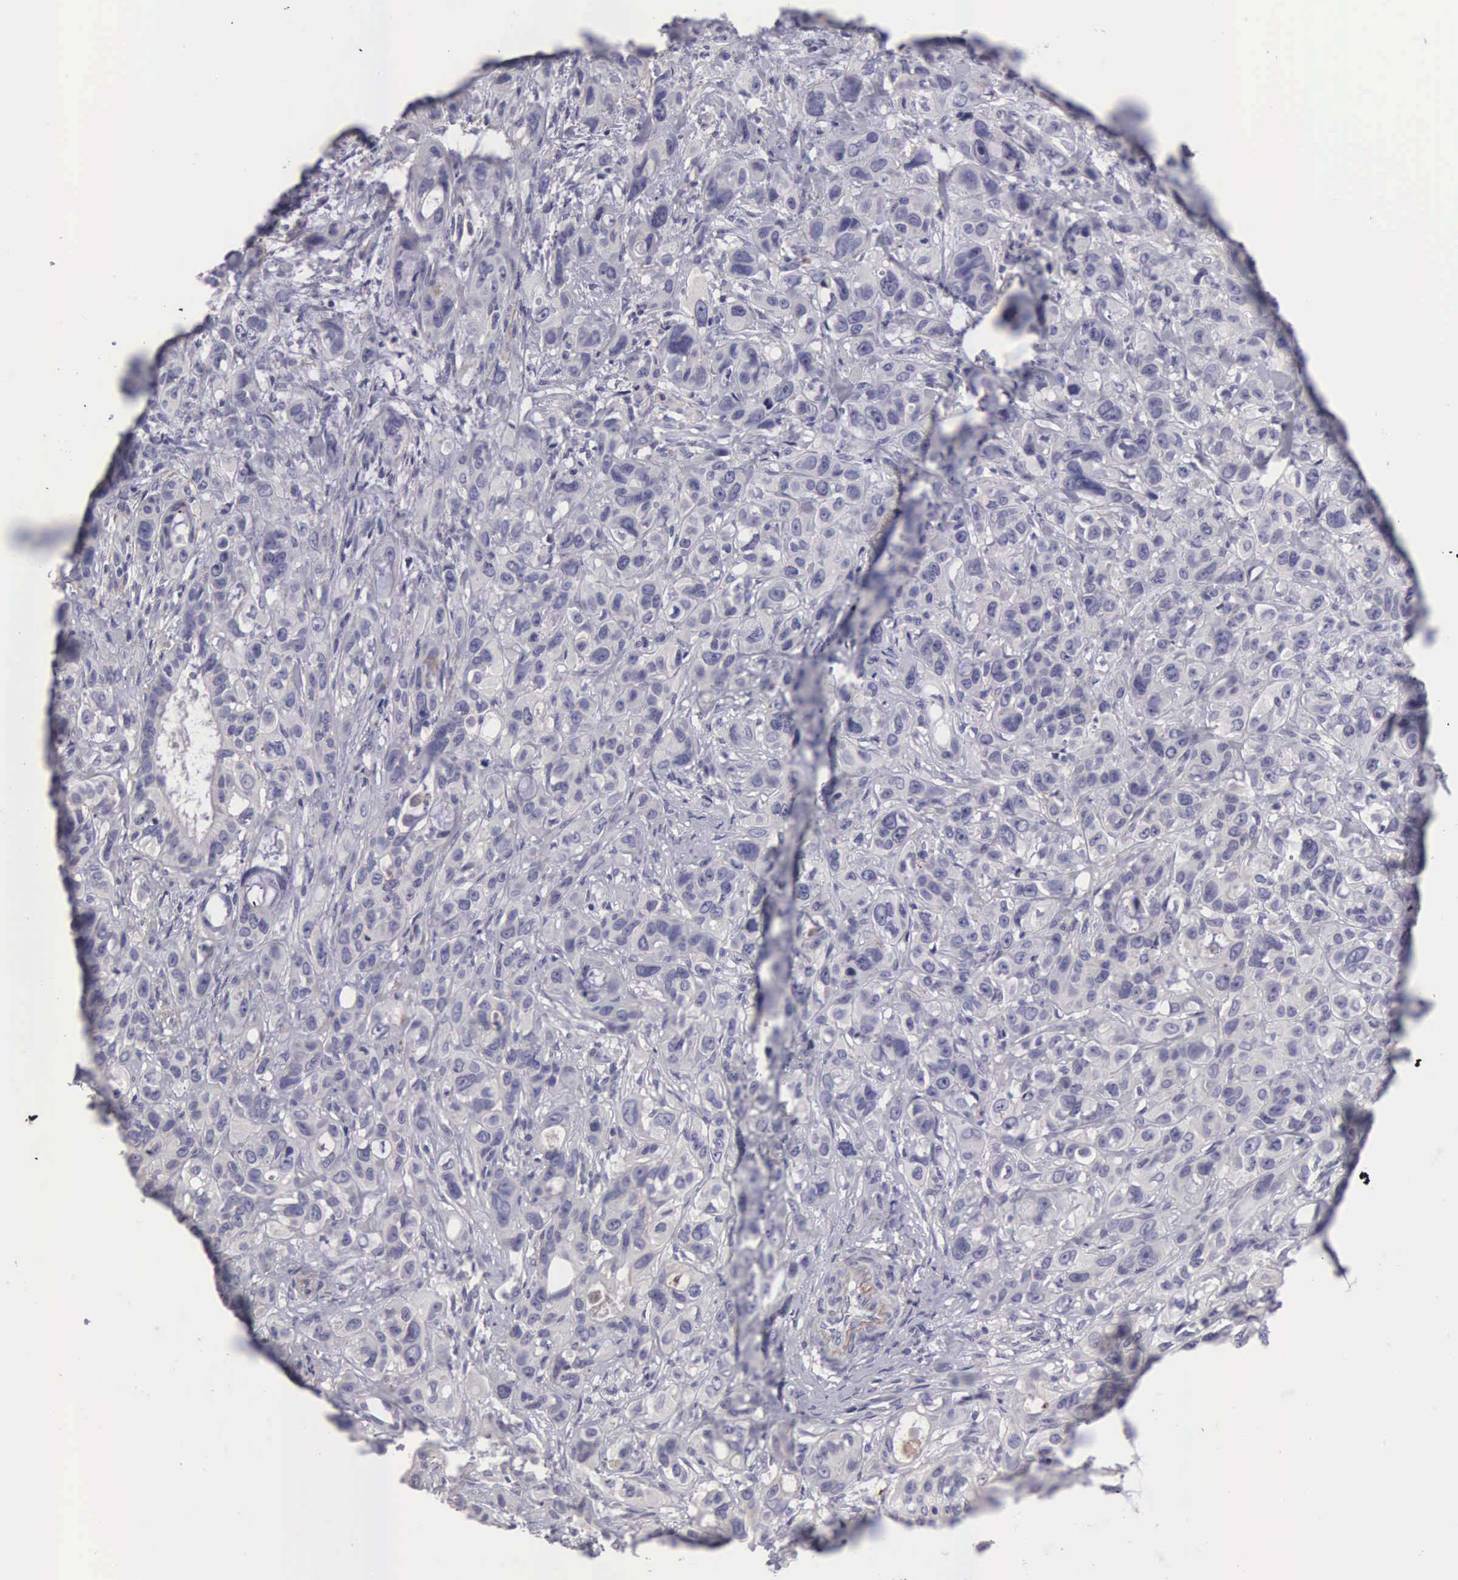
{"staining": {"intensity": "weak", "quantity": "<25%", "location": "cytoplasmic/membranous"}, "tissue": "stomach cancer", "cell_type": "Tumor cells", "image_type": "cancer", "snomed": [{"axis": "morphology", "description": "Adenocarcinoma, NOS"}, {"axis": "topography", "description": "Stomach, upper"}], "caption": "The immunohistochemistry image has no significant expression in tumor cells of stomach cancer (adenocarcinoma) tissue.", "gene": "CLU", "patient": {"sex": "male", "age": 47}}